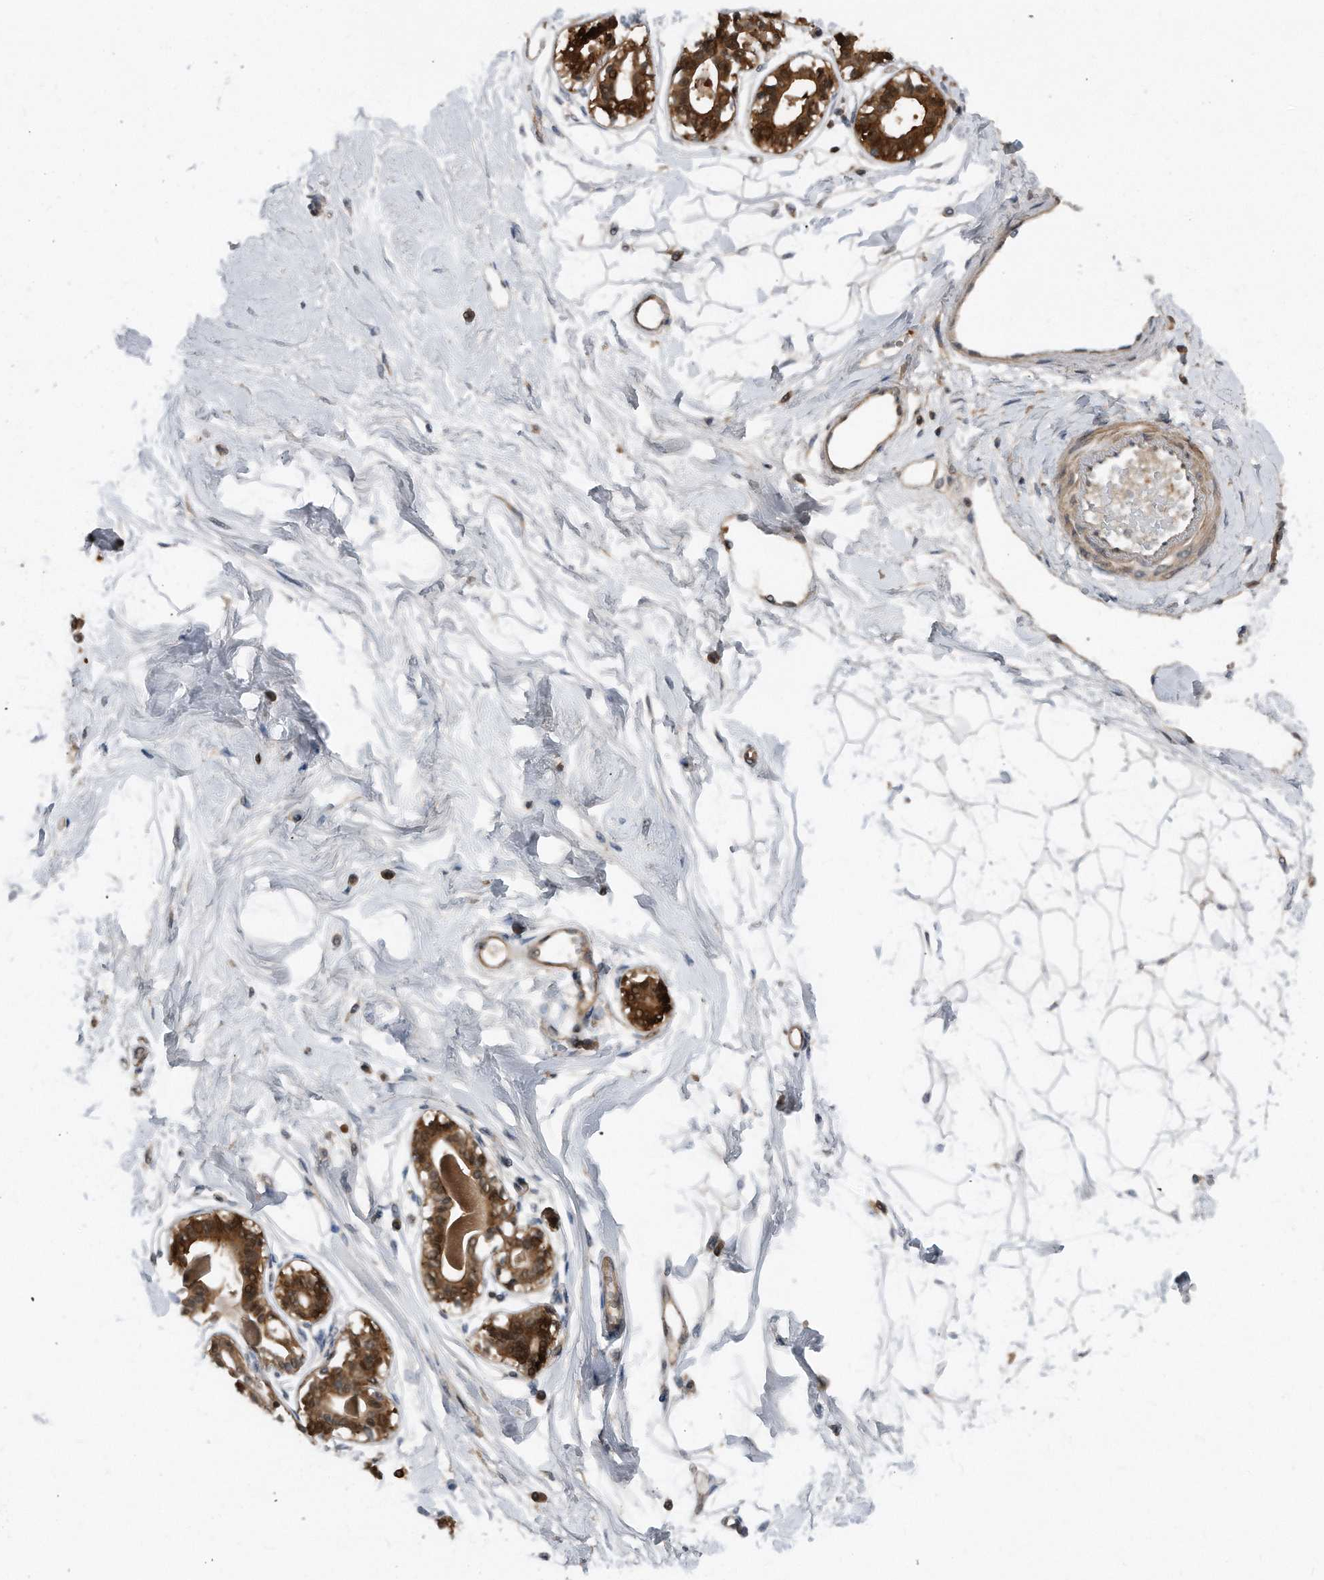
{"staining": {"intensity": "negative", "quantity": "none", "location": "none"}, "tissue": "breast", "cell_type": "Adipocytes", "image_type": "normal", "snomed": [{"axis": "morphology", "description": "Normal tissue, NOS"}, {"axis": "topography", "description": "Breast"}], "caption": "Adipocytes are negative for protein expression in unremarkable human breast. (DAB (3,3'-diaminobenzidine) immunohistochemistry, high magnification).", "gene": "MAP2K6", "patient": {"sex": "female", "age": 45}}